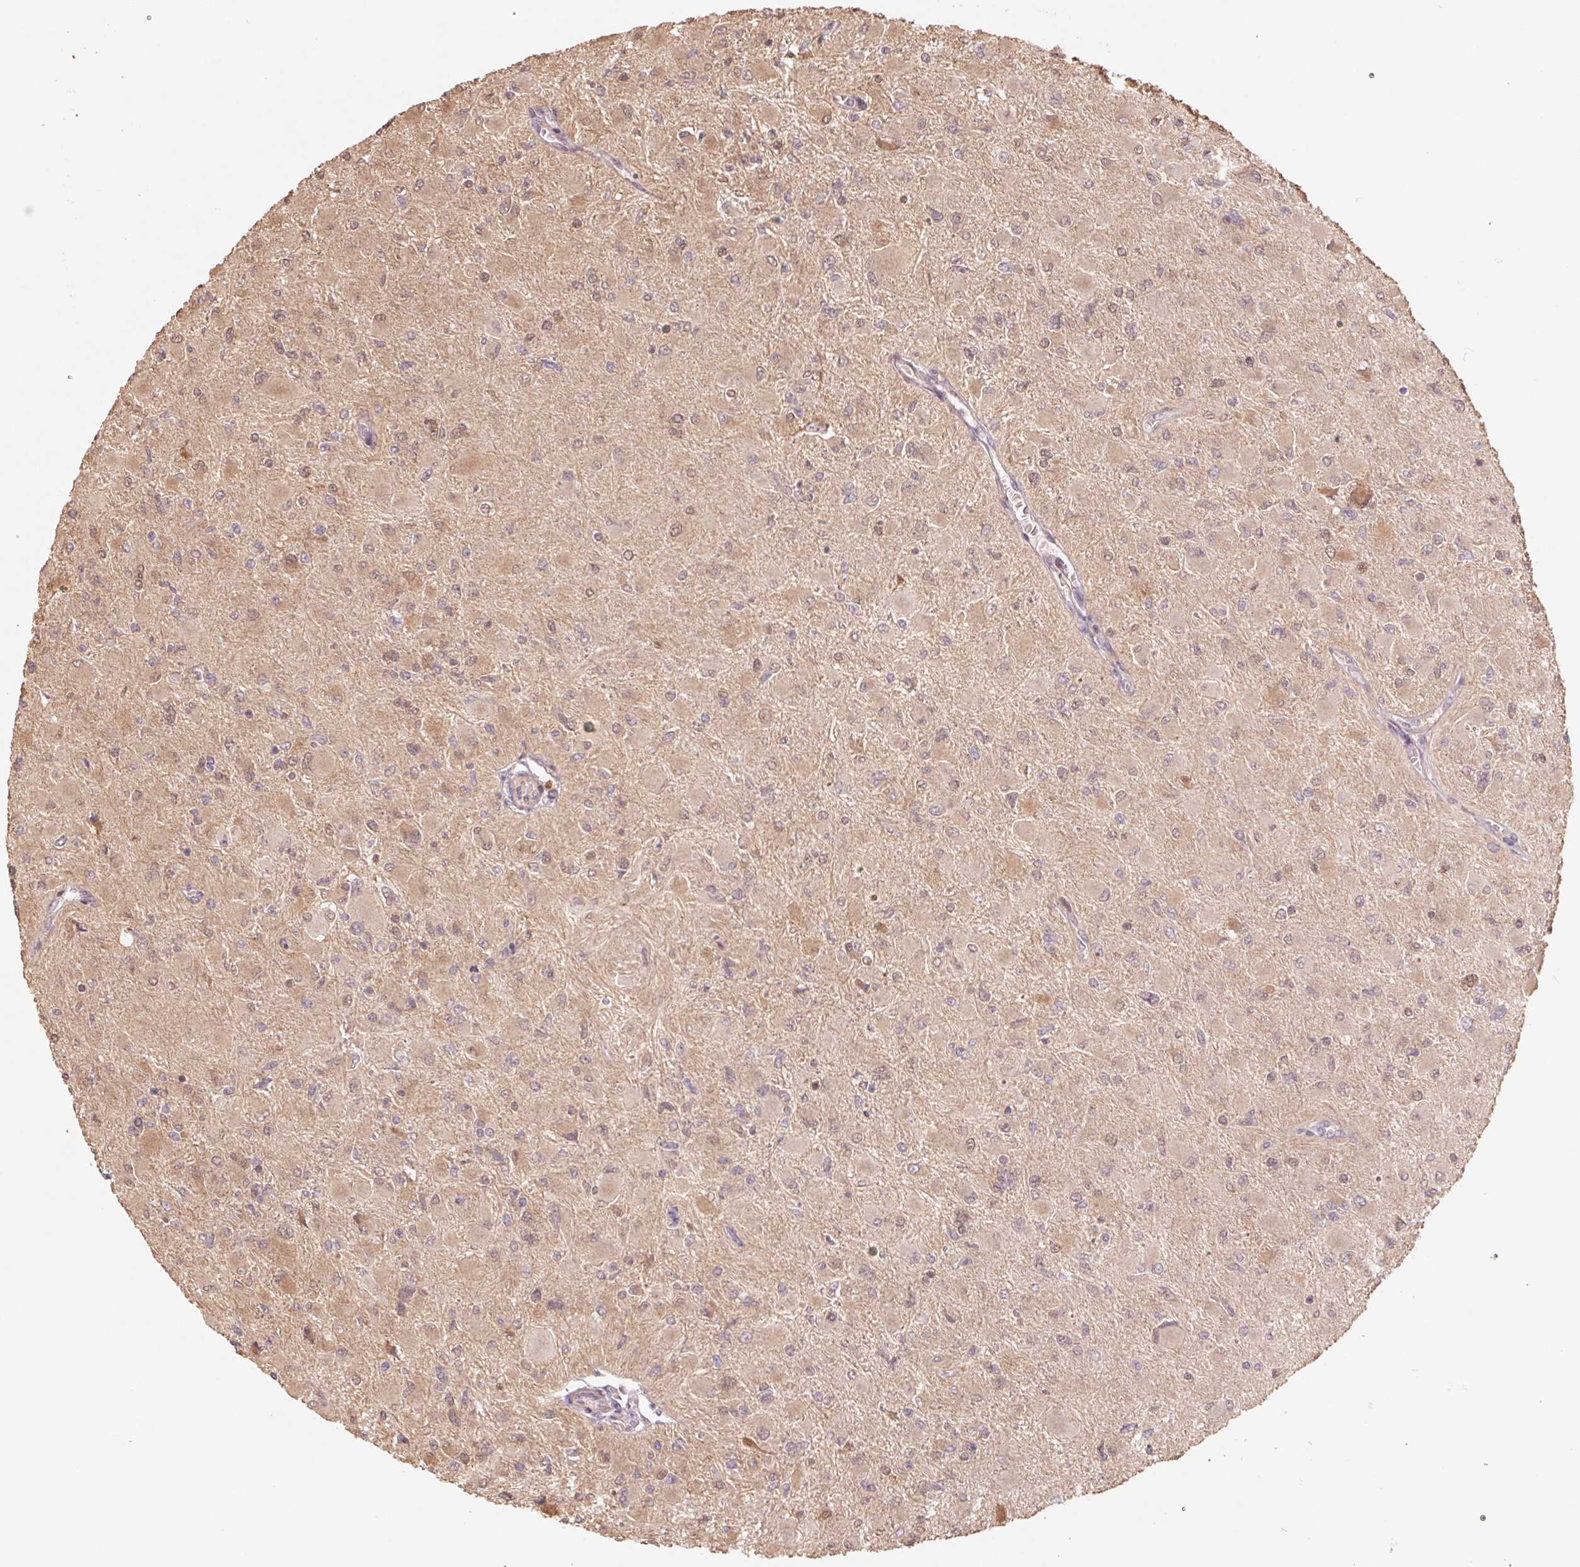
{"staining": {"intensity": "weak", "quantity": "25%-75%", "location": "cytoplasmic/membranous,nuclear"}, "tissue": "glioma", "cell_type": "Tumor cells", "image_type": "cancer", "snomed": [{"axis": "morphology", "description": "Glioma, malignant, High grade"}, {"axis": "topography", "description": "Cerebral cortex"}], "caption": "An immunohistochemistry (IHC) histopathology image of tumor tissue is shown. Protein staining in brown highlights weak cytoplasmic/membranous and nuclear positivity in malignant glioma (high-grade) within tumor cells.", "gene": "CUTA", "patient": {"sex": "female", "age": 36}}